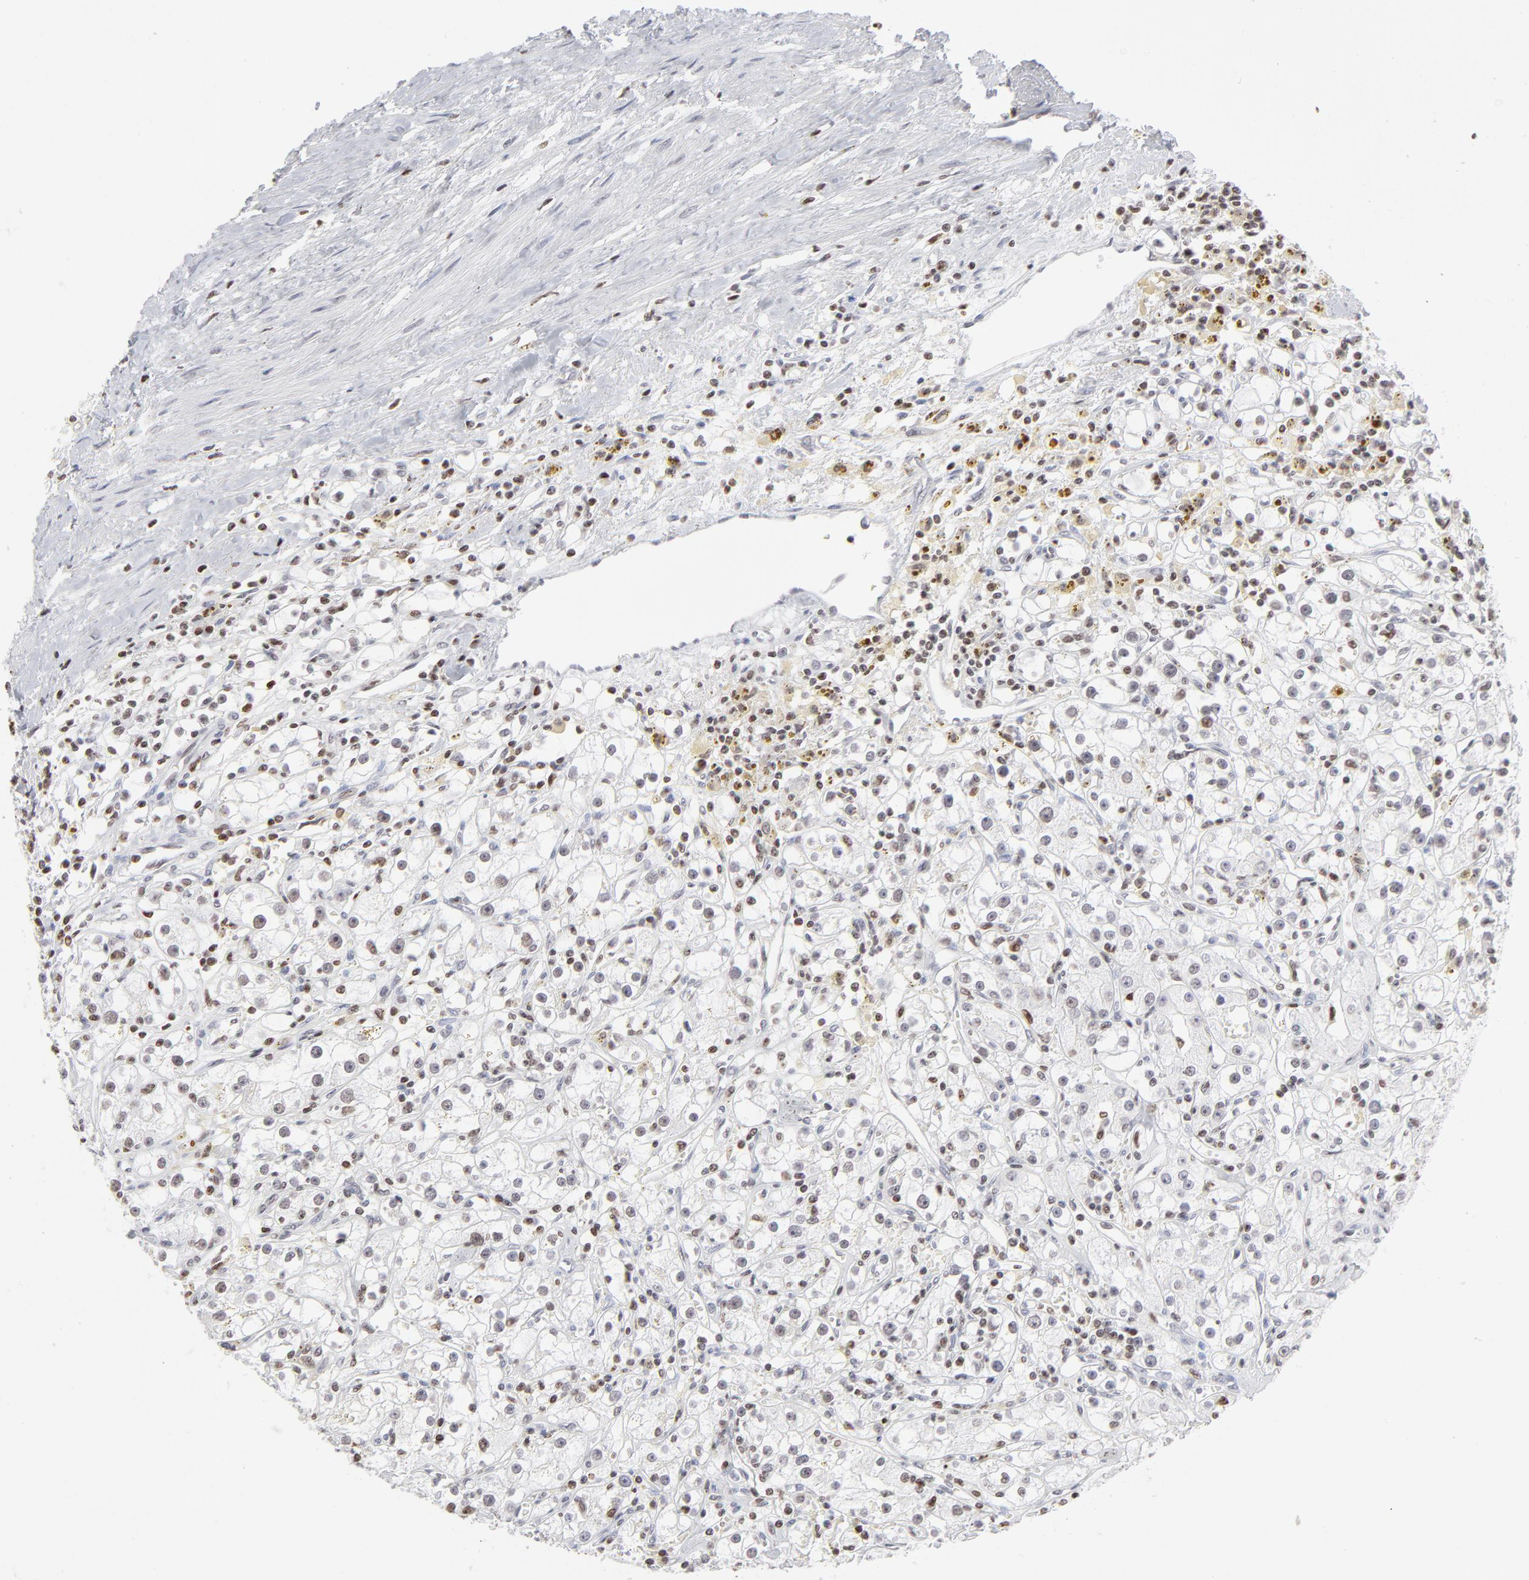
{"staining": {"intensity": "negative", "quantity": "none", "location": "none"}, "tissue": "renal cancer", "cell_type": "Tumor cells", "image_type": "cancer", "snomed": [{"axis": "morphology", "description": "Adenocarcinoma, NOS"}, {"axis": "topography", "description": "Kidney"}], "caption": "This is an IHC micrograph of adenocarcinoma (renal). There is no positivity in tumor cells.", "gene": "PARP1", "patient": {"sex": "male", "age": 56}}